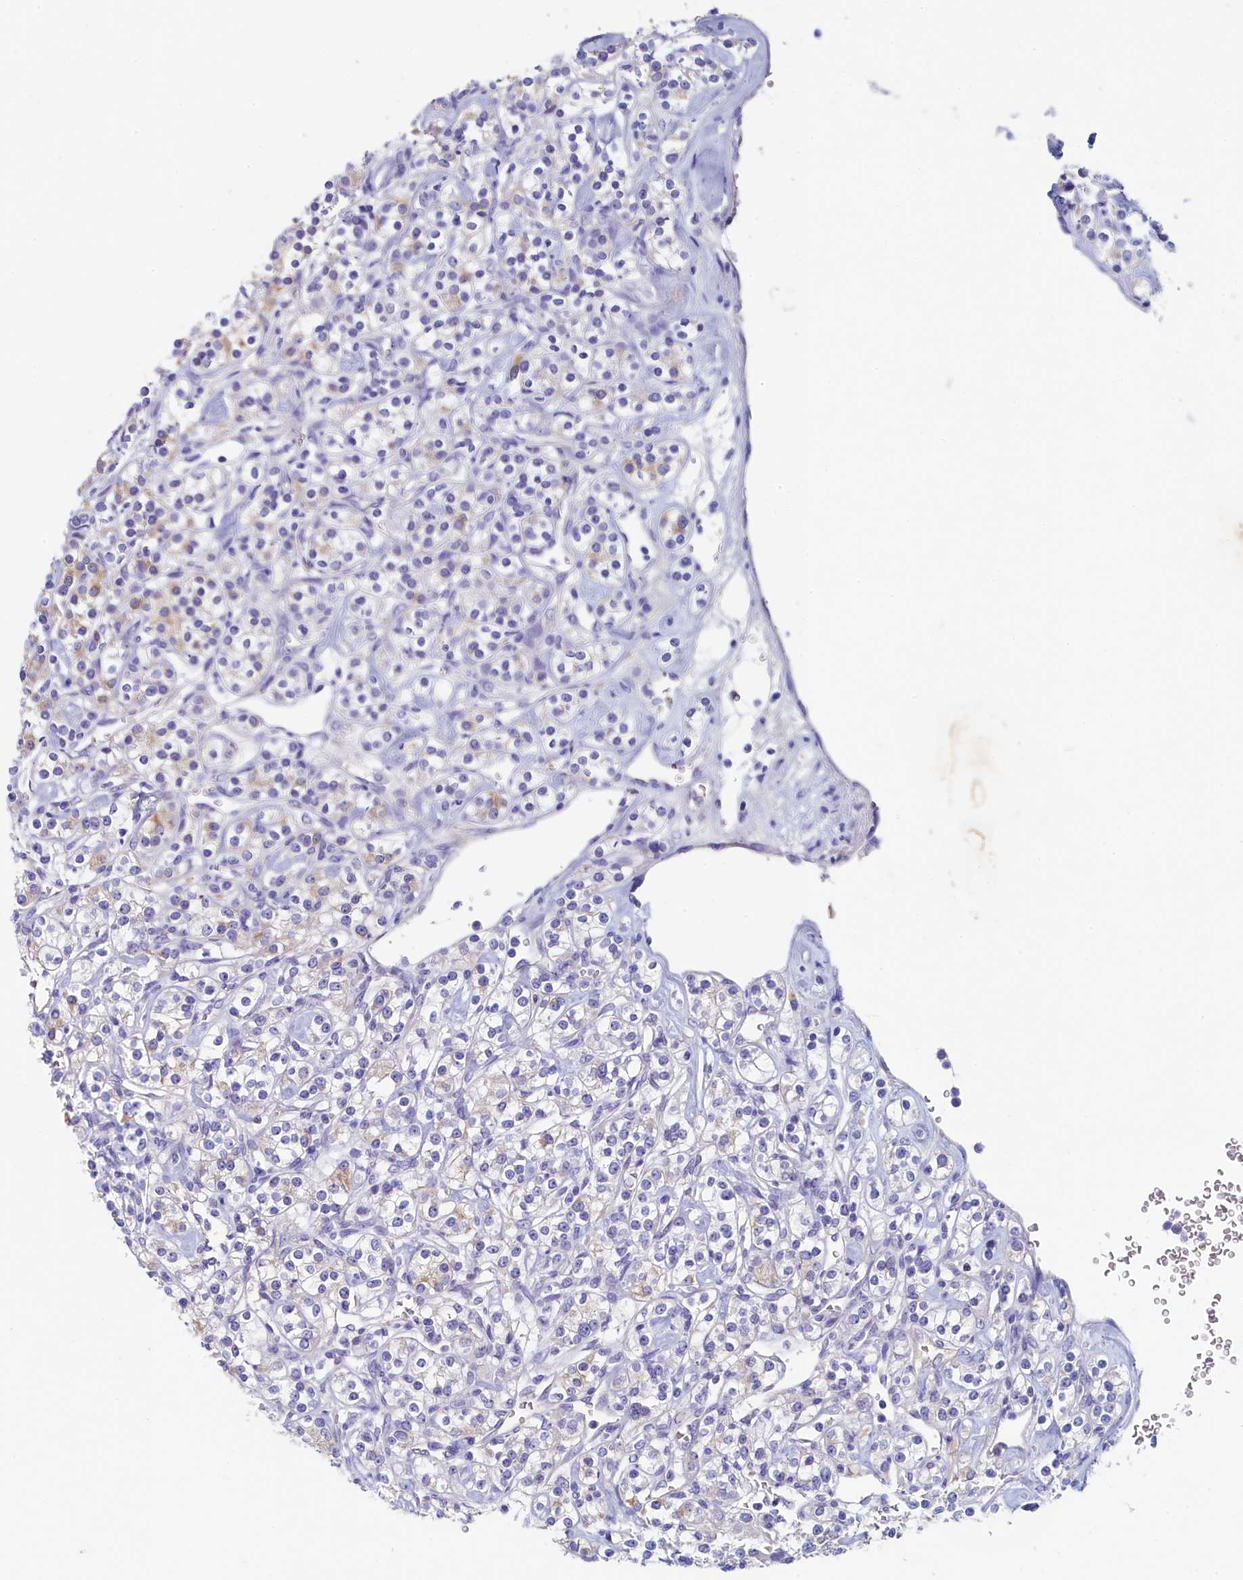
{"staining": {"intensity": "negative", "quantity": "none", "location": "none"}, "tissue": "renal cancer", "cell_type": "Tumor cells", "image_type": "cancer", "snomed": [{"axis": "morphology", "description": "Adenocarcinoma, NOS"}, {"axis": "topography", "description": "Kidney"}], "caption": "Image shows no significant protein positivity in tumor cells of renal cancer (adenocarcinoma).", "gene": "GUCA1C", "patient": {"sex": "male", "age": 77}}